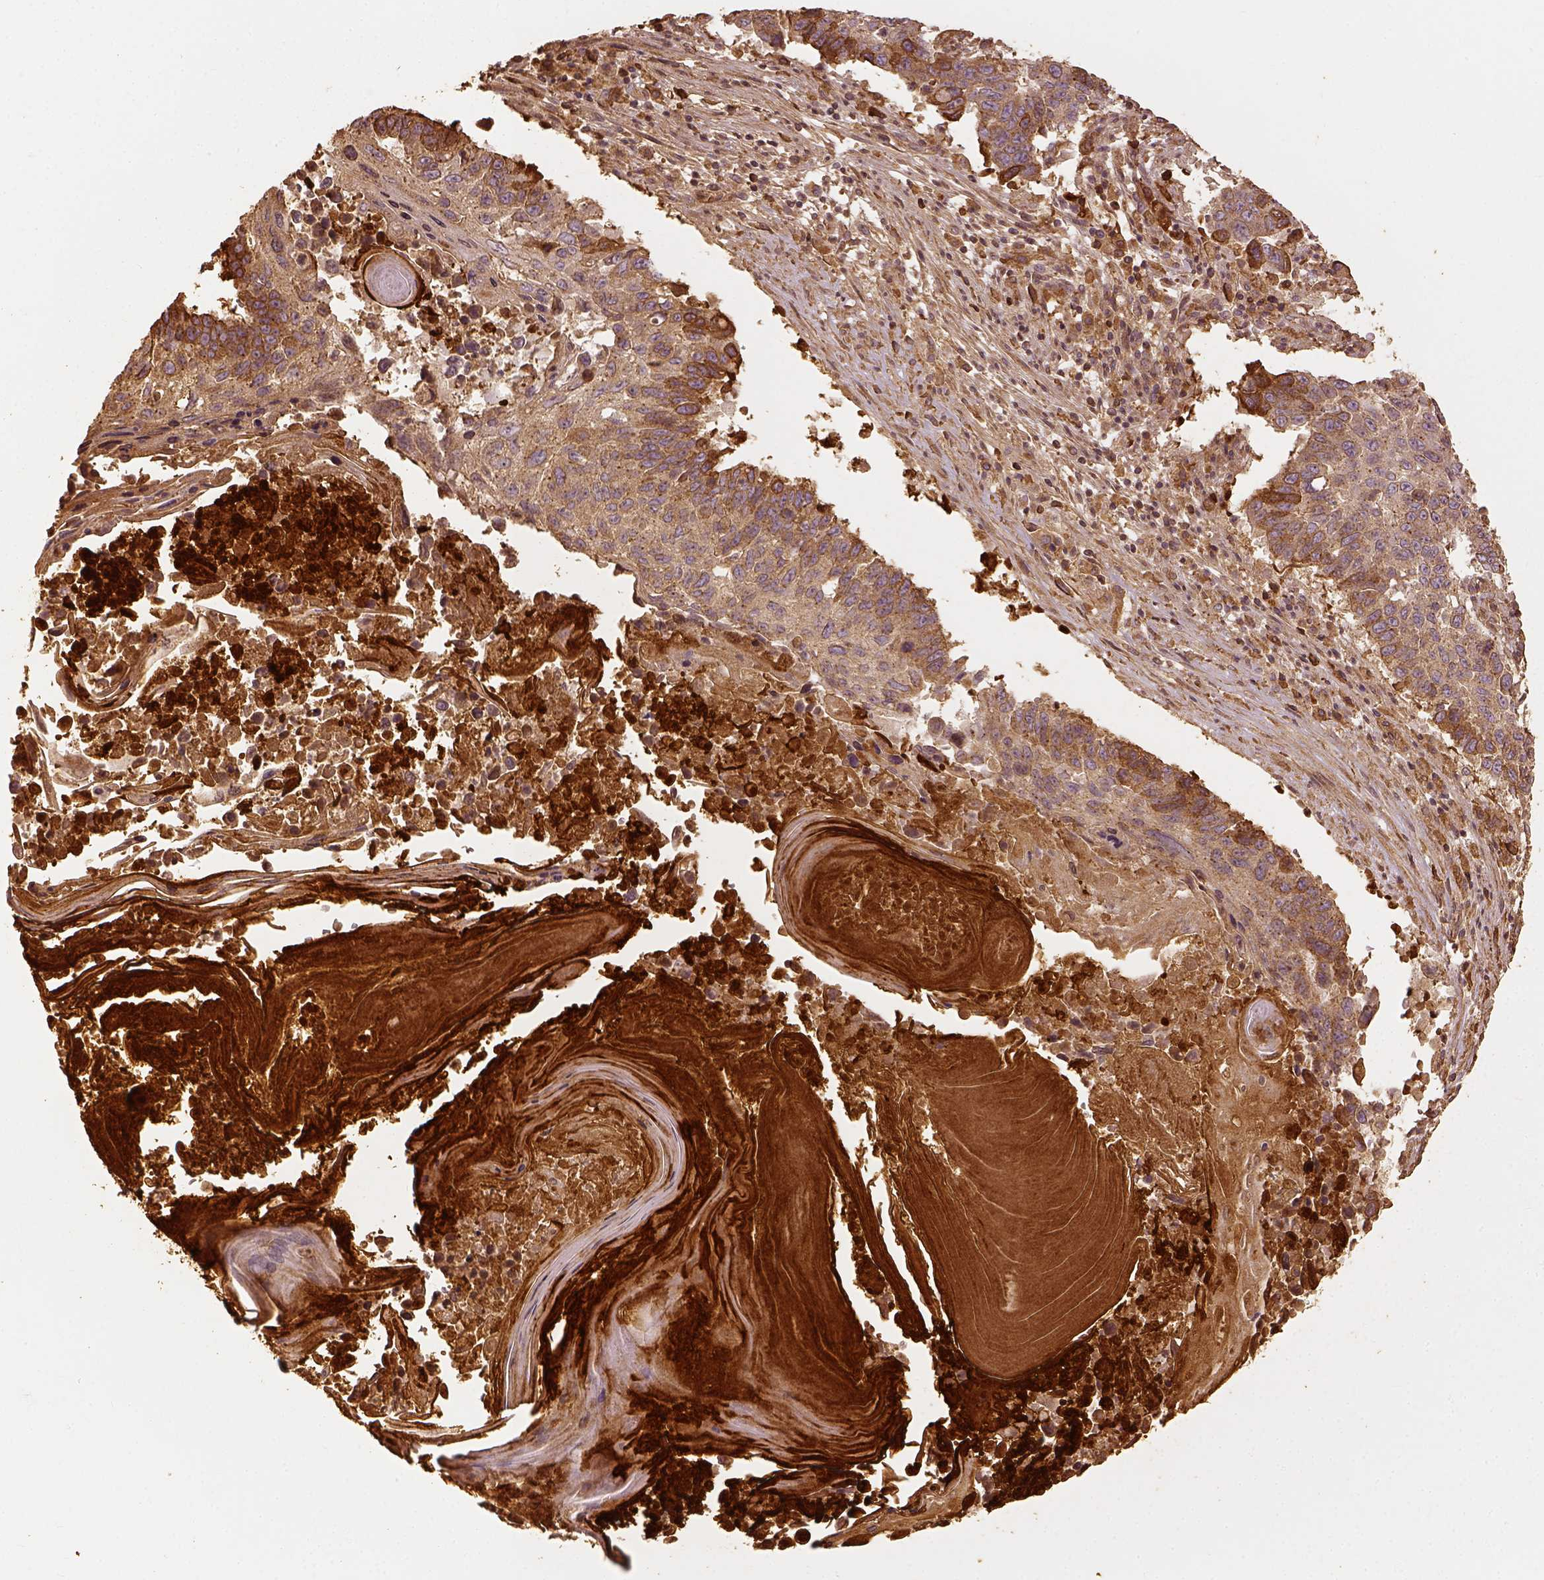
{"staining": {"intensity": "moderate", "quantity": "25%-75%", "location": "cytoplasmic/membranous"}, "tissue": "lung cancer", "cell_type": "Tumor cells", "image_type": "cancer", "snomed": [{"axis": "morphology", "description": "Squamous cell carcinoma, NOS"}, {"axis": "topography", "description": "Lung"}], "caption": "Immunohistochemistry (IHC) (DAB (3,3'-diaminobenzidine)) staining of lung squamous cell carcinoma displays moderate cytoplasmic/membranous protein expression in about 25%-75% of tumor cells.", "gene": "VEGFA", "patient": {"sex": "male", "age": 73}}